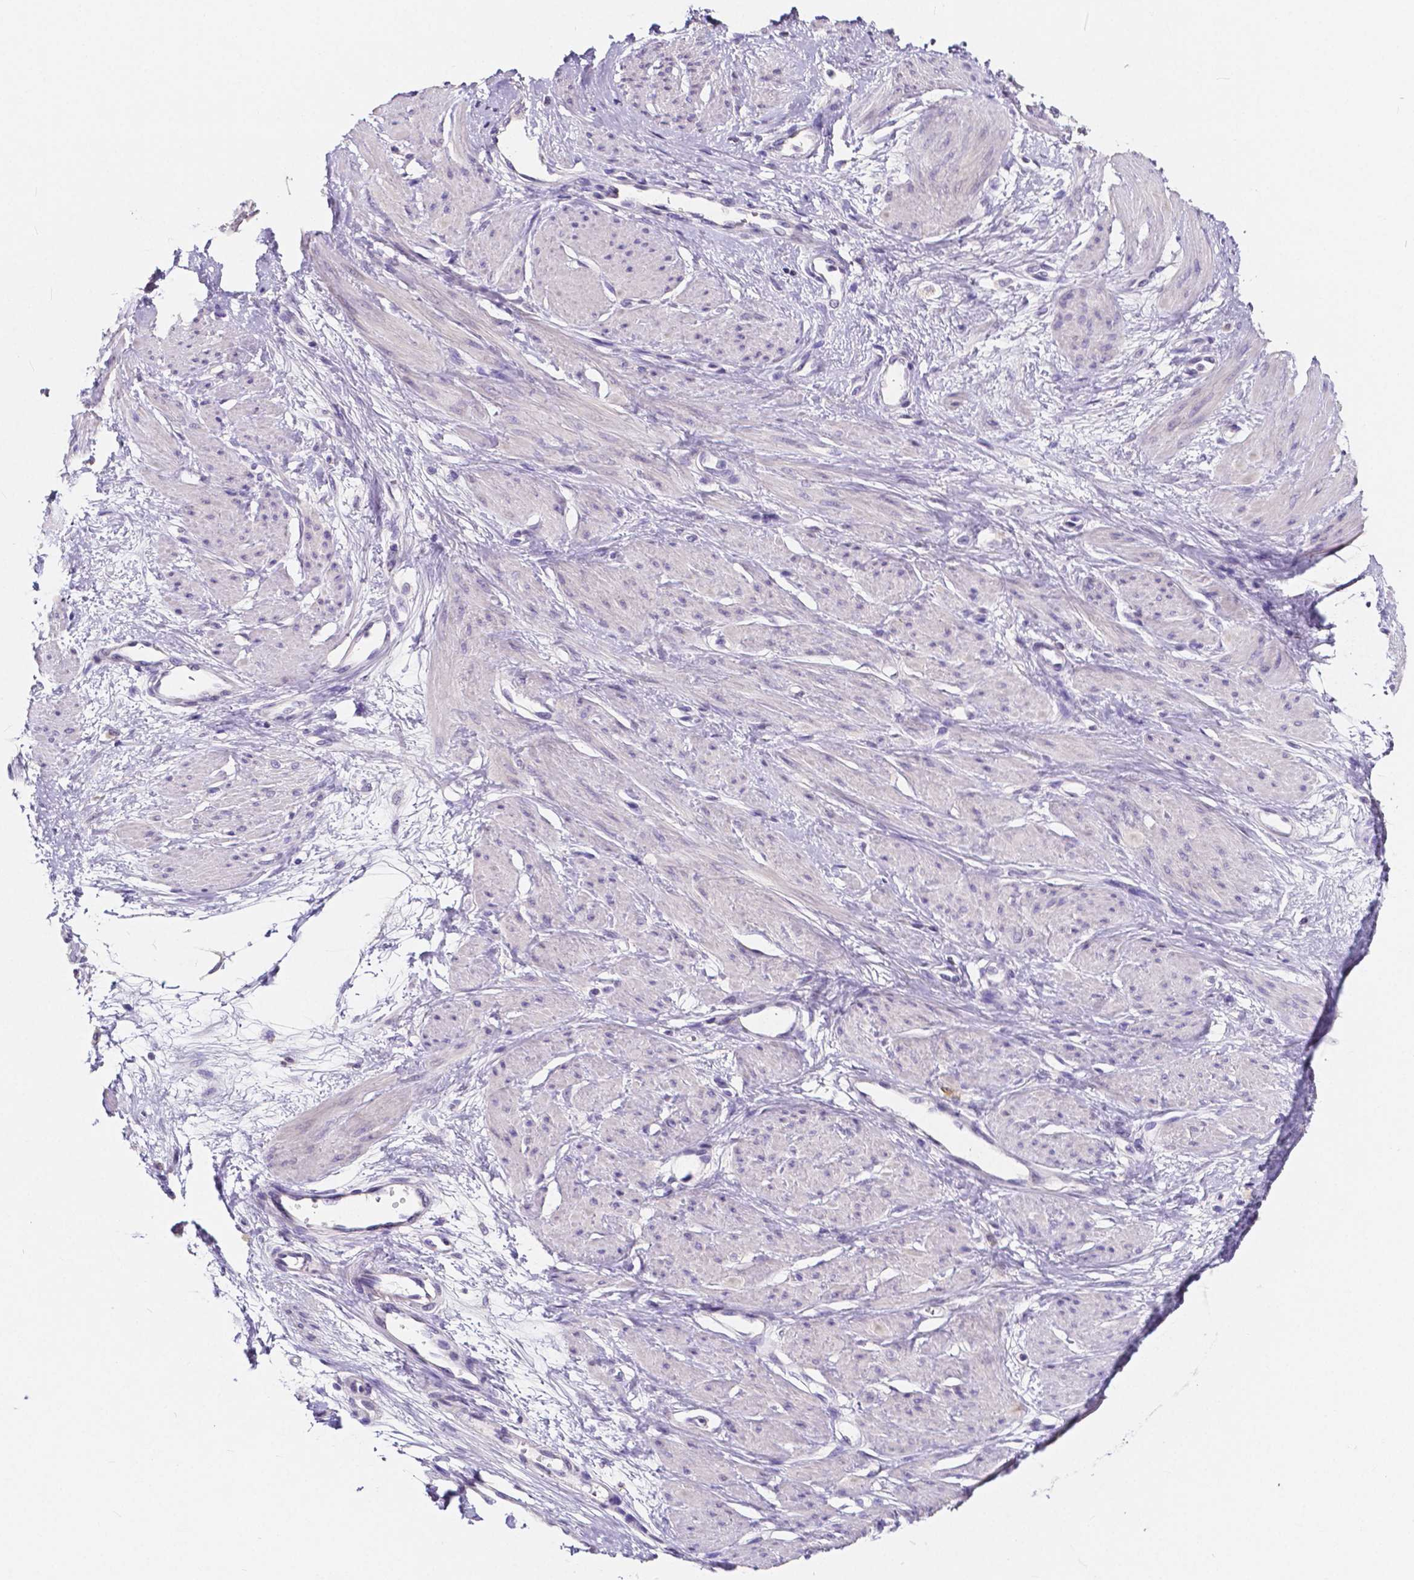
{"staining": {"intensity": "negative", "quantity": "none", "location": "none"}, "tissue": "smooth muscle", "cell_type": "Smooth muscle cells", "image_type": "normal", "snomed": [{"axis": "morphology", "description": "Normal tissue, NOS"}, {"axis": "topography", "description": "Smooth muscle"}, {"axis": "topography", "description": "Uterus"}], "caption": "High magnification brightfield microscopy of benign smooth muscle stained with DAB (3,3'-diaminobenzidine) (brown) and counterstained with hematoxylin (blue): smooth muscle cells show no significant expression. The staining was performed using DAB (3,3'-diaminobenzidine) to visualize the protein expression in brown, while the nuclei were stained in blue with hematoxylin (Magnification: 20x).", "gene": "ACP5", "patient": {"sex": "female", "age": 39}}